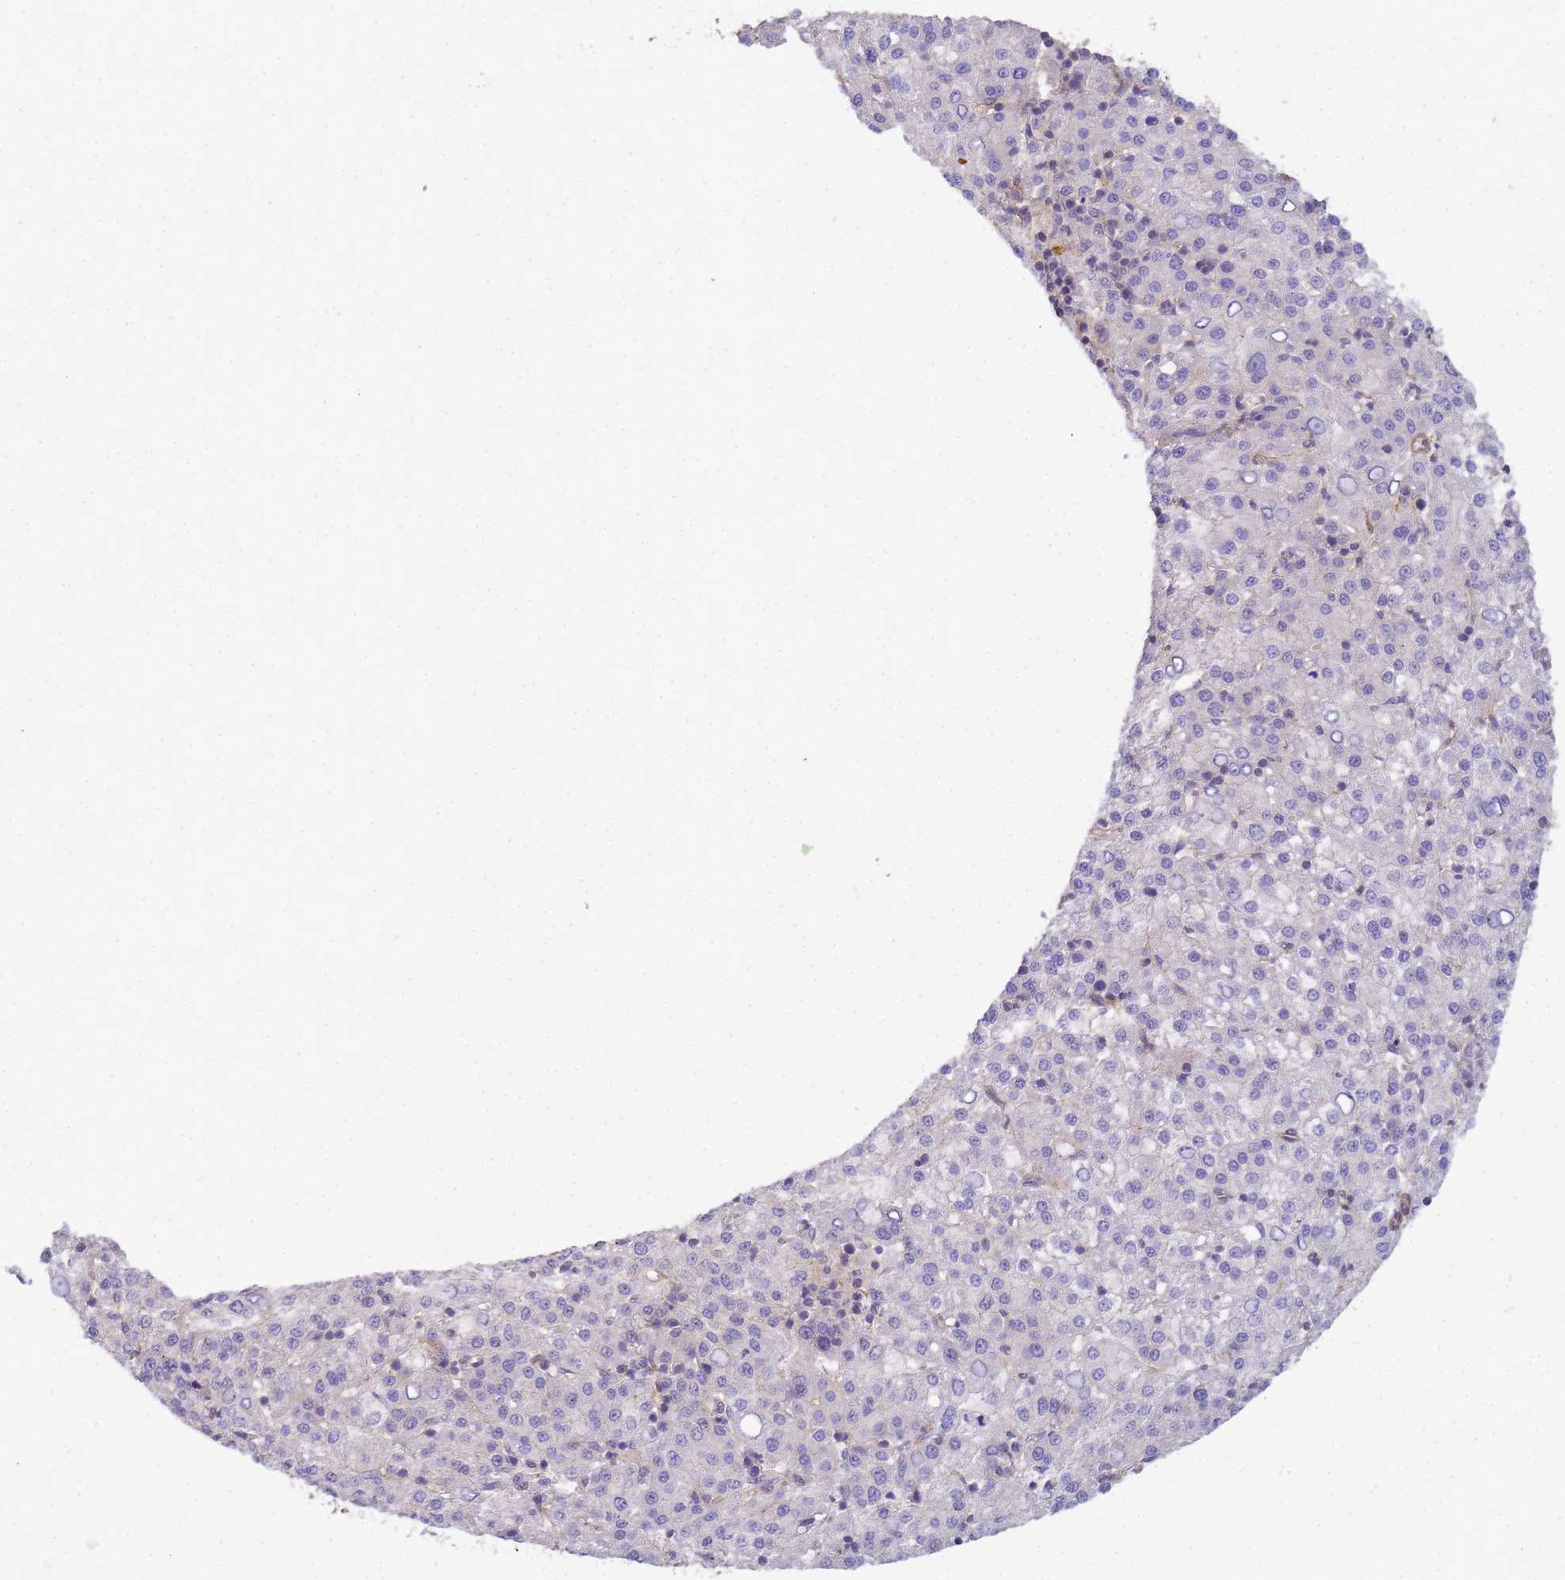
{"staining": {"intensity": "negative", "quantity": "none", "location": "none"}, "tissue": "liver cancer", "cell_type": "Tumor cells", "image_type": "cancer", "snomed": [{"axis": "morphology", "description": "Carcinoma, Hepatocellular, NOS"}, {"axis": "topography", "description": "Liver"}], "caption": "This is an IHC histopathology image of liver cancer (hepatocellular carcinoma). There is no positivity in tumor cells.", "gene": "MYL12A", "patient": {"sex": "female", "age": 58}}